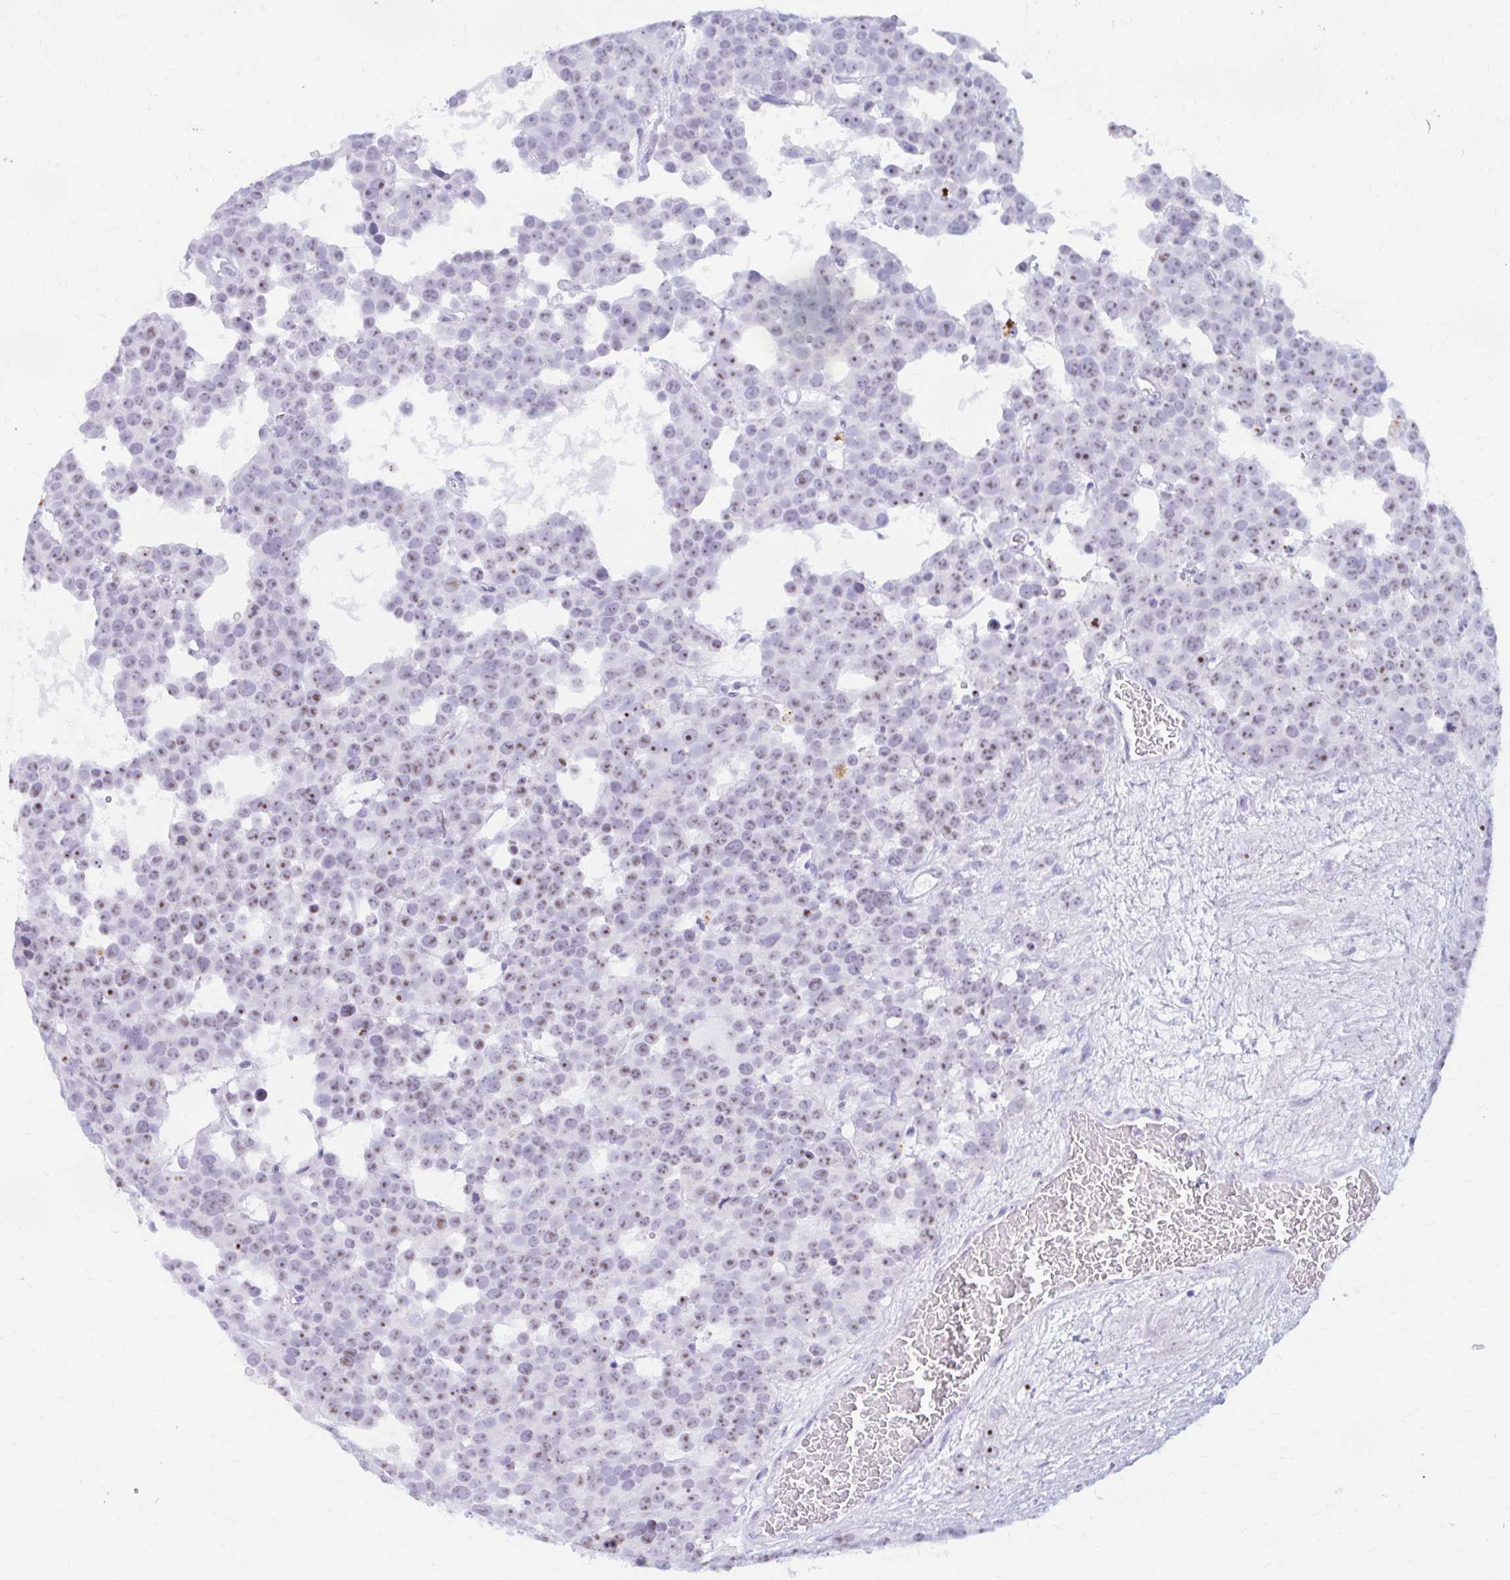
{"staining": {"intensity": "moderate", "quantity": ">75%", "location": "nuclear"}, "tissue": "testis cancer", "cell_type": "Tumor cells", "image_type": "cancer", "snomed": [{"axis": "morphology", "description": "Seminoma, NOS"}, {"axis": "topography", "description": "Testis"}], "caption": "Seminoma (testis) stained for a protein shows moderate nuclear positivity in tumor cells. The staining is performed using DAB brown chromogen to label protein expression. The nuclei are counter-stained blue using hematoxylin.", "gene": "FTSJ3", "patient": {"sex": "male", "age": 71}}